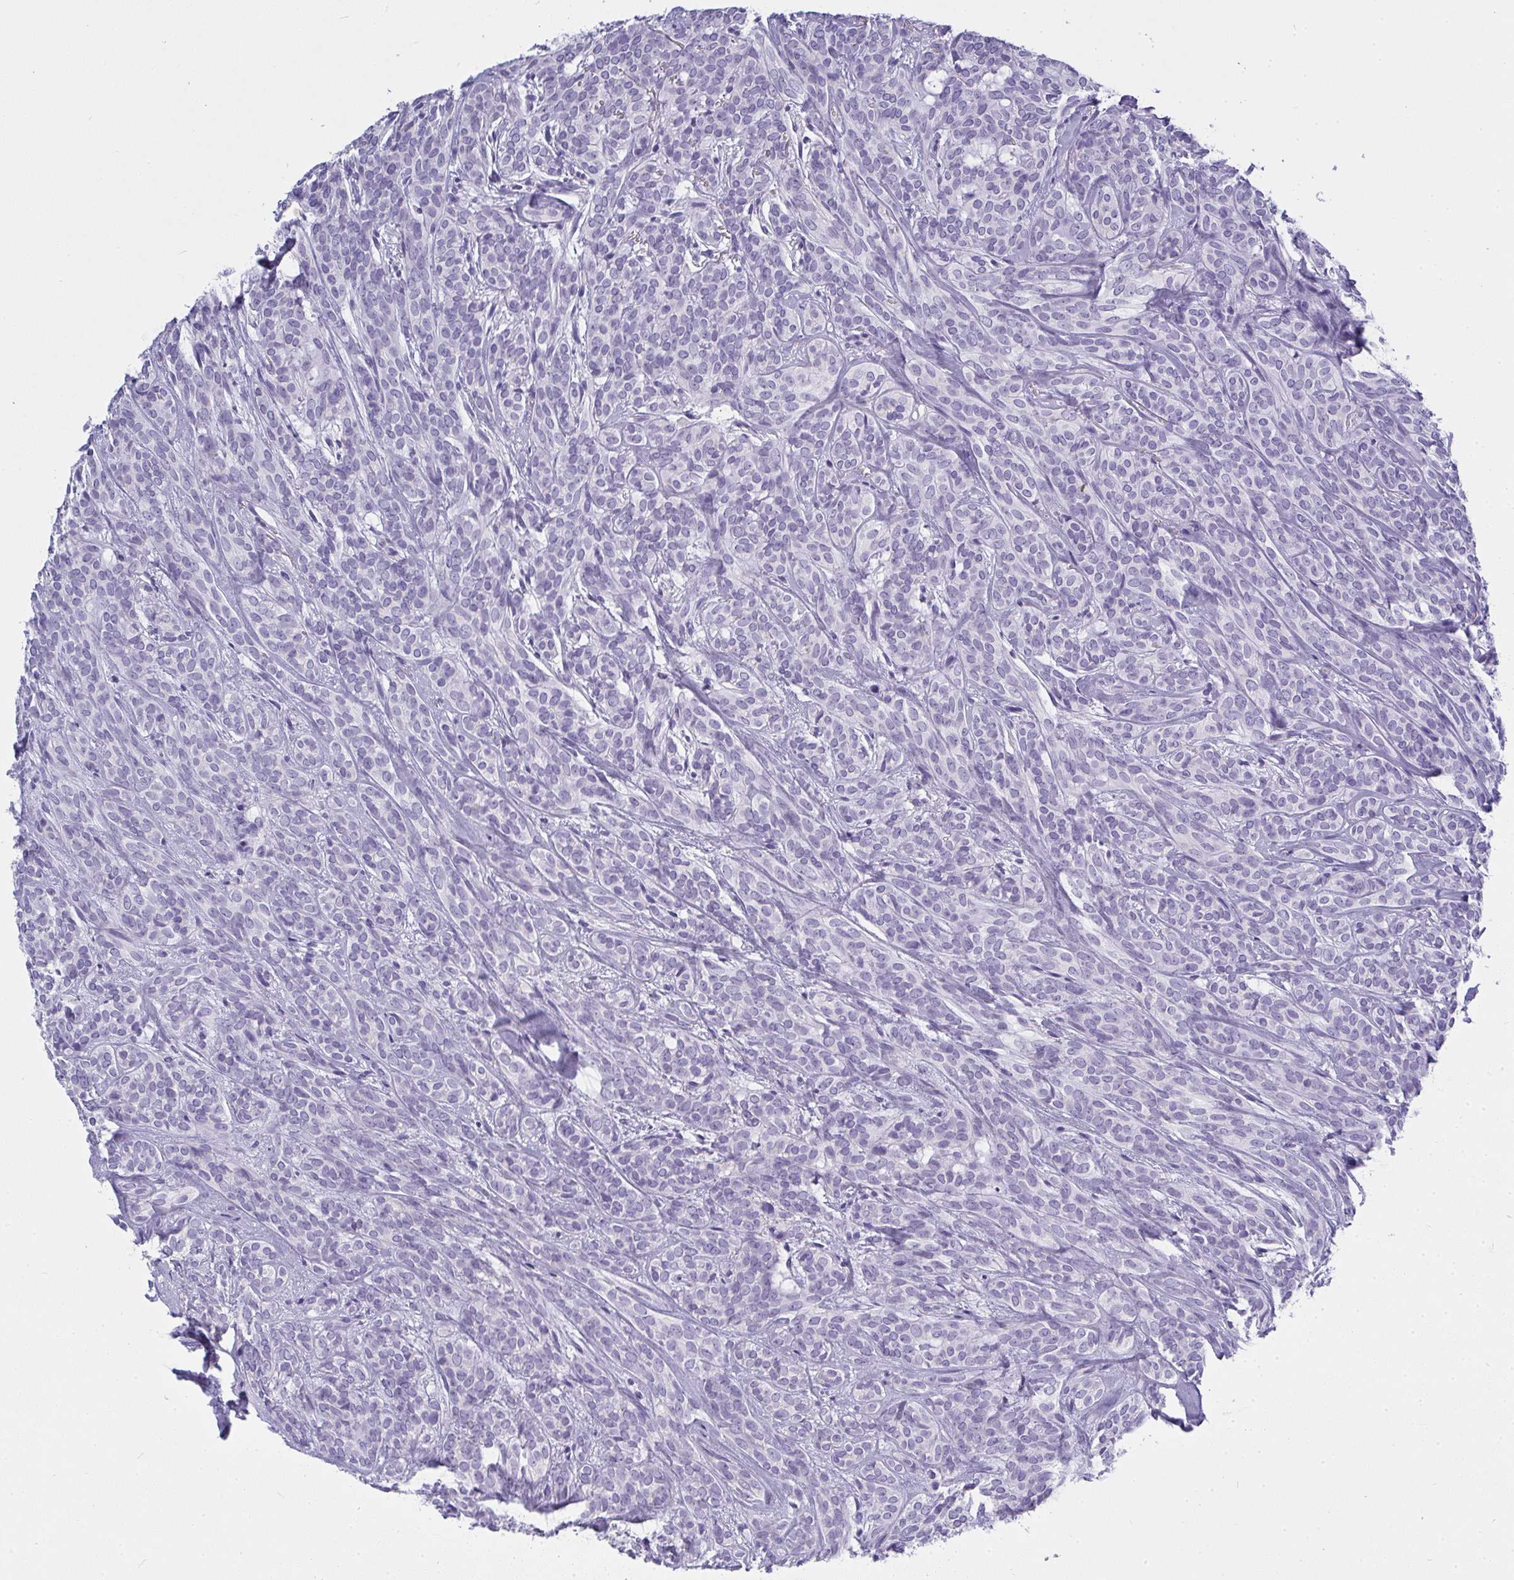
{"staining": {"intensity": "negative", "quantity": "none", "location": "none"}, "tissue": "head and neck cancer", "cell_type": "Tumor cells", "image_type": "cancer", "snomed": [{"axis": "morphology", "description": "Adenocarcinoma, NOS"}, {"axis": "topography", "description": "Head-Neck"}], "caption": "The image demonstrates no staining of tumor cells in head and neck cancer (adenocarcinoma).", "gene": "GSDMB", "patient": {"sex": "female", "age": 57}}